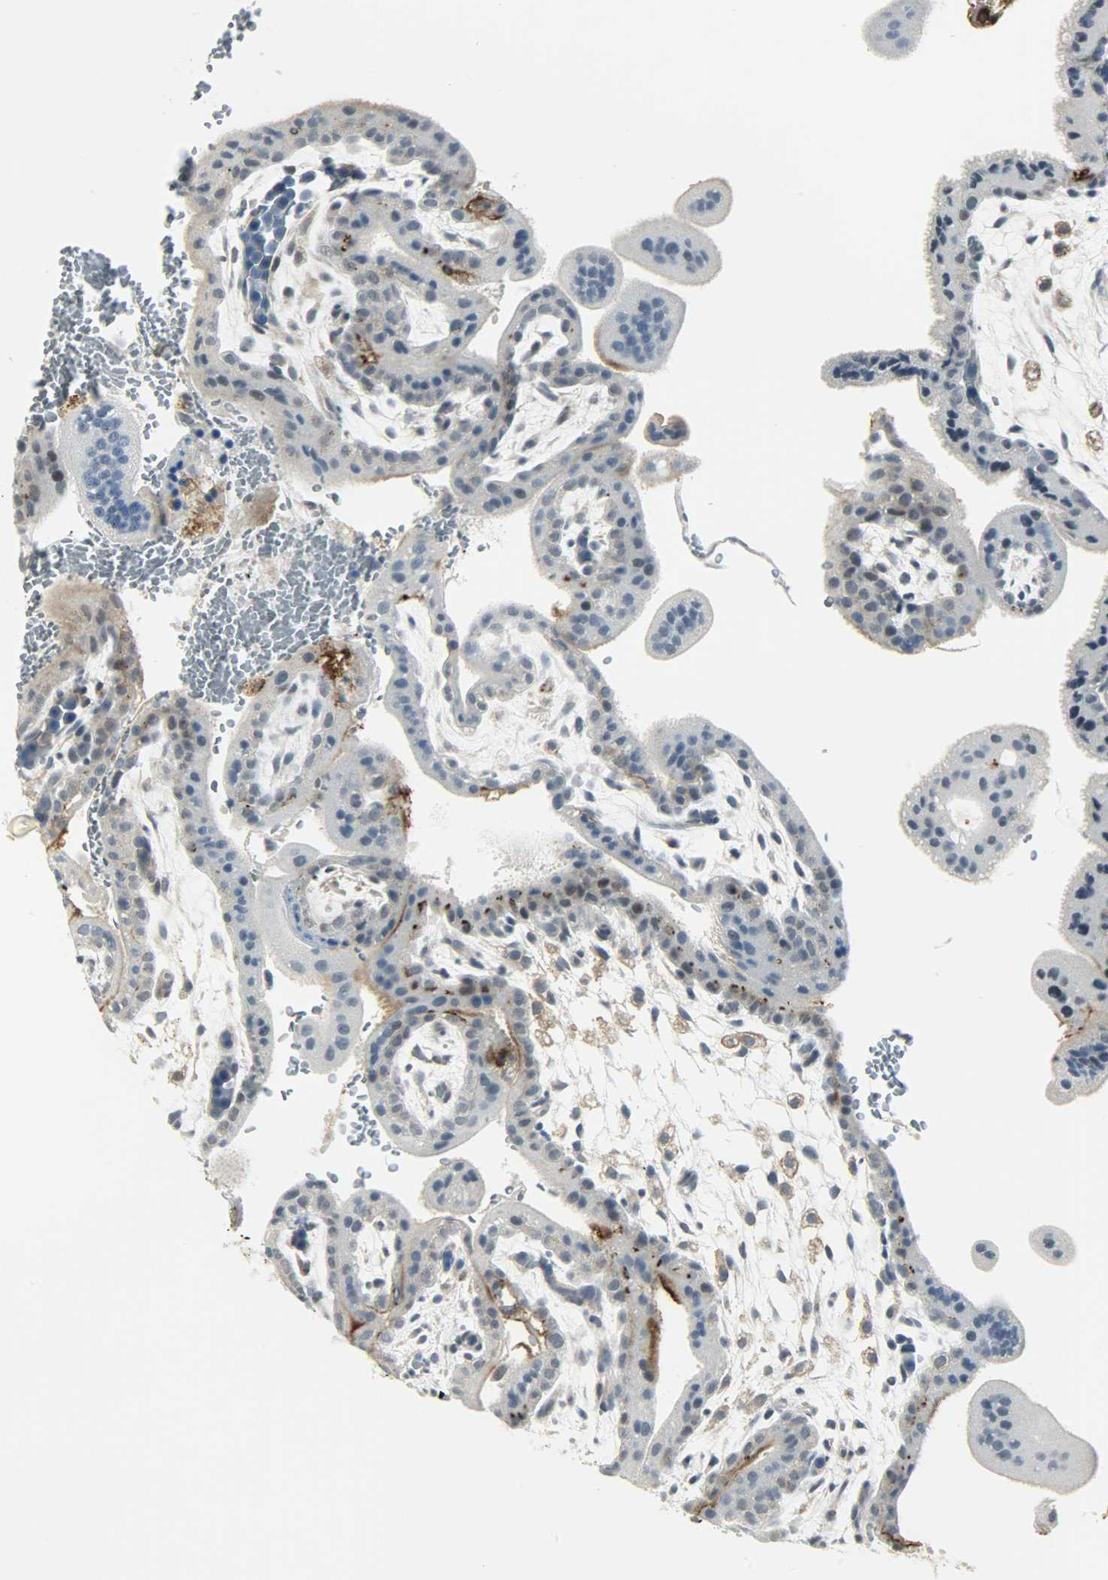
{"staining": {"intensity": "negative", "quantity": "none", "location": "none"}, "tissue": "placenta", "cell_type": "Trophoblastic cells", "image_type": "normal", "snomed": [{"axis": "morphology", "description": "Normal tissue, NOS"}, {"axis": "topography", "description": "Placenta"}], "caption": "The immunohistochemistry (IHC) image has no significant staining in trophoblastic cells of placenta.", "gene": "CD4", "patient": {"sex": "female", "age": 35}}